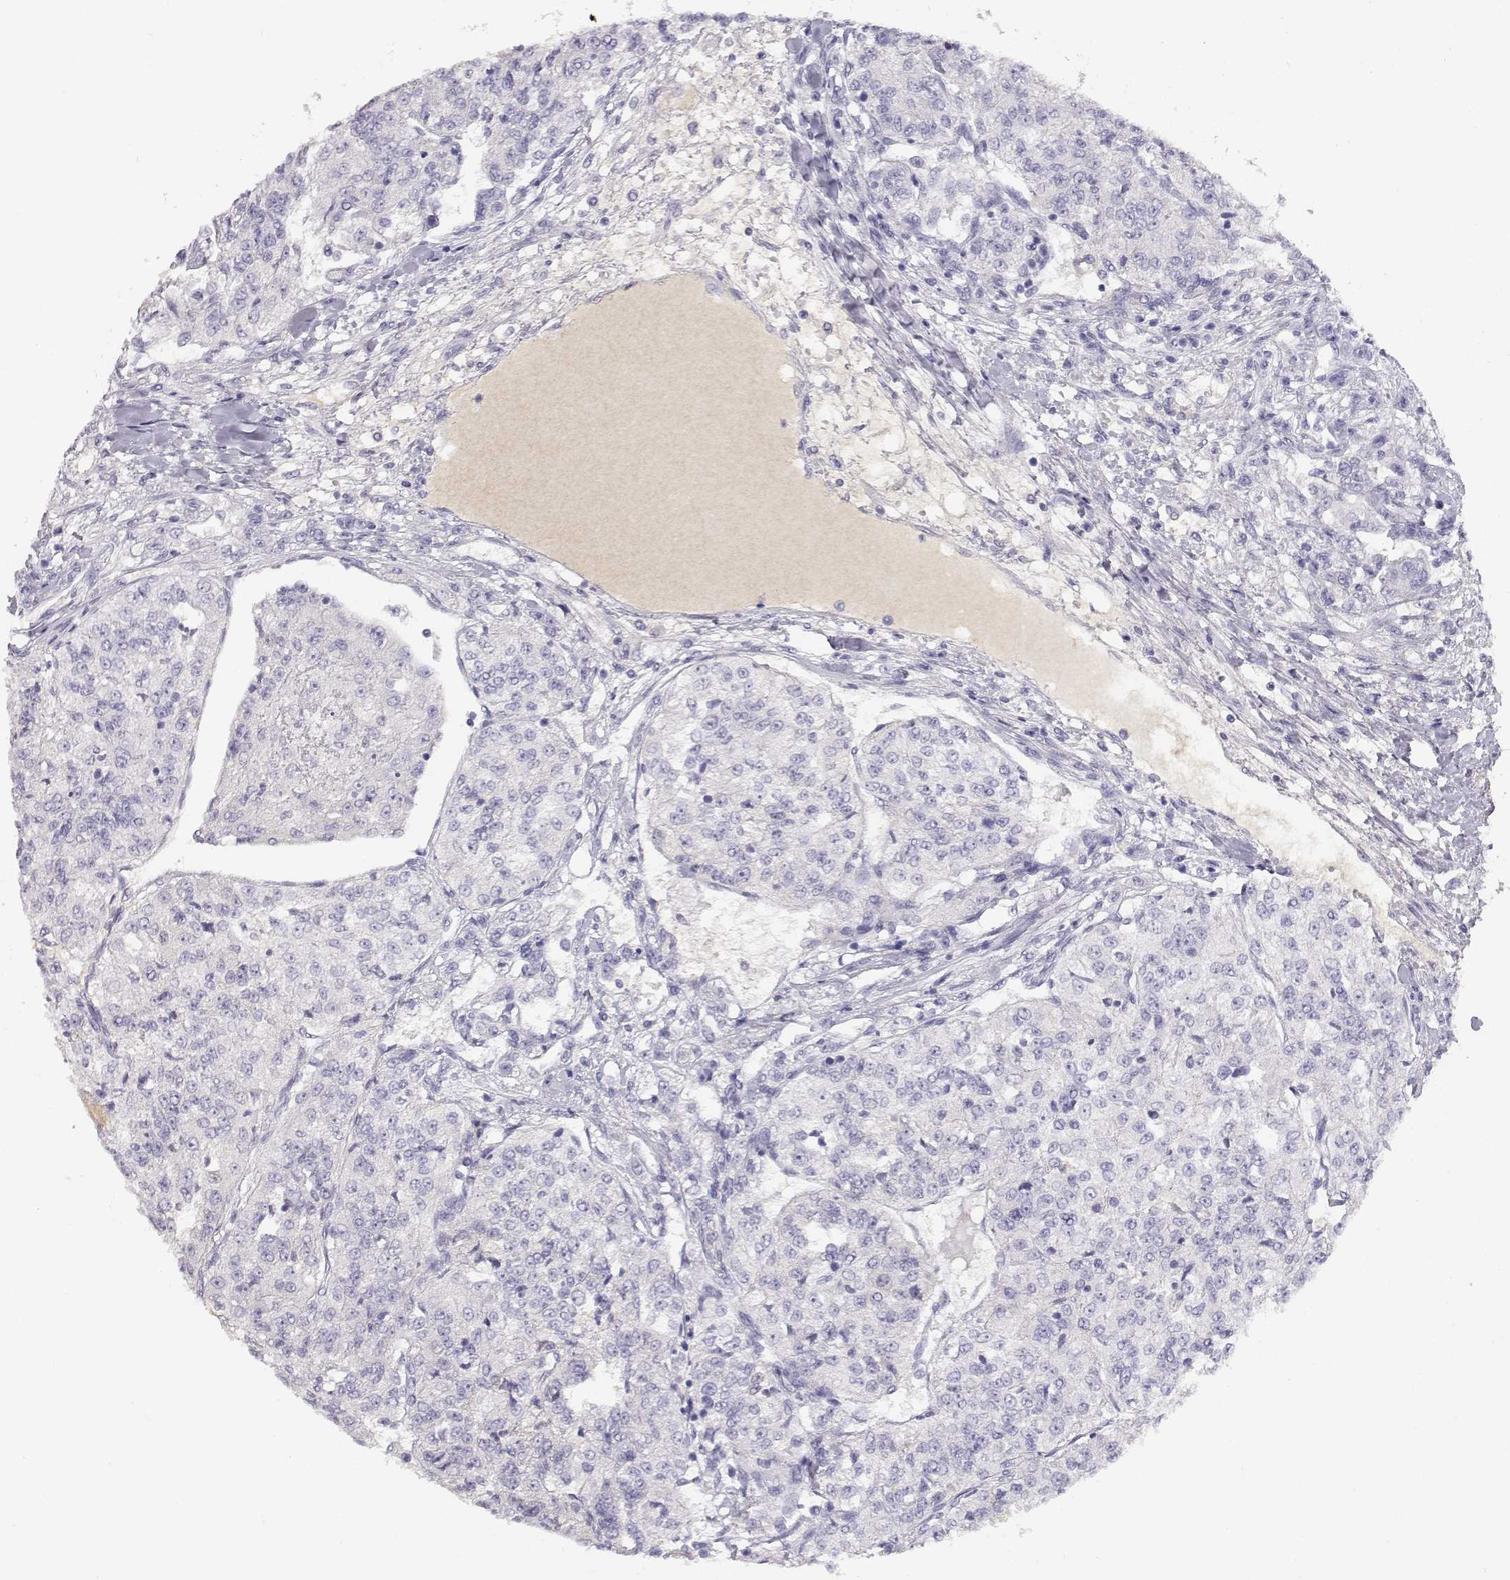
{"staining": {"intensity": "negative", "quantity": "none", "location": "none"}, "tissue": "renal cancer", "cell_type": "Tumor cells", "image_type": "cancer", "snomed": [{"axis": "morphology", "description": "Adenocarcinoma, NOS"}, {"axis": "topography", "description": "Kidney"}], "caption": "An immunohistochemistry (IHC) histopathology image of renal cancer (adenocarcinoma) is shown. There is no staining in tumor cells of renal cancer (adenocarcinoma).", "gene": "GPR174", "patient": {"sex": "female", "age": 63}}